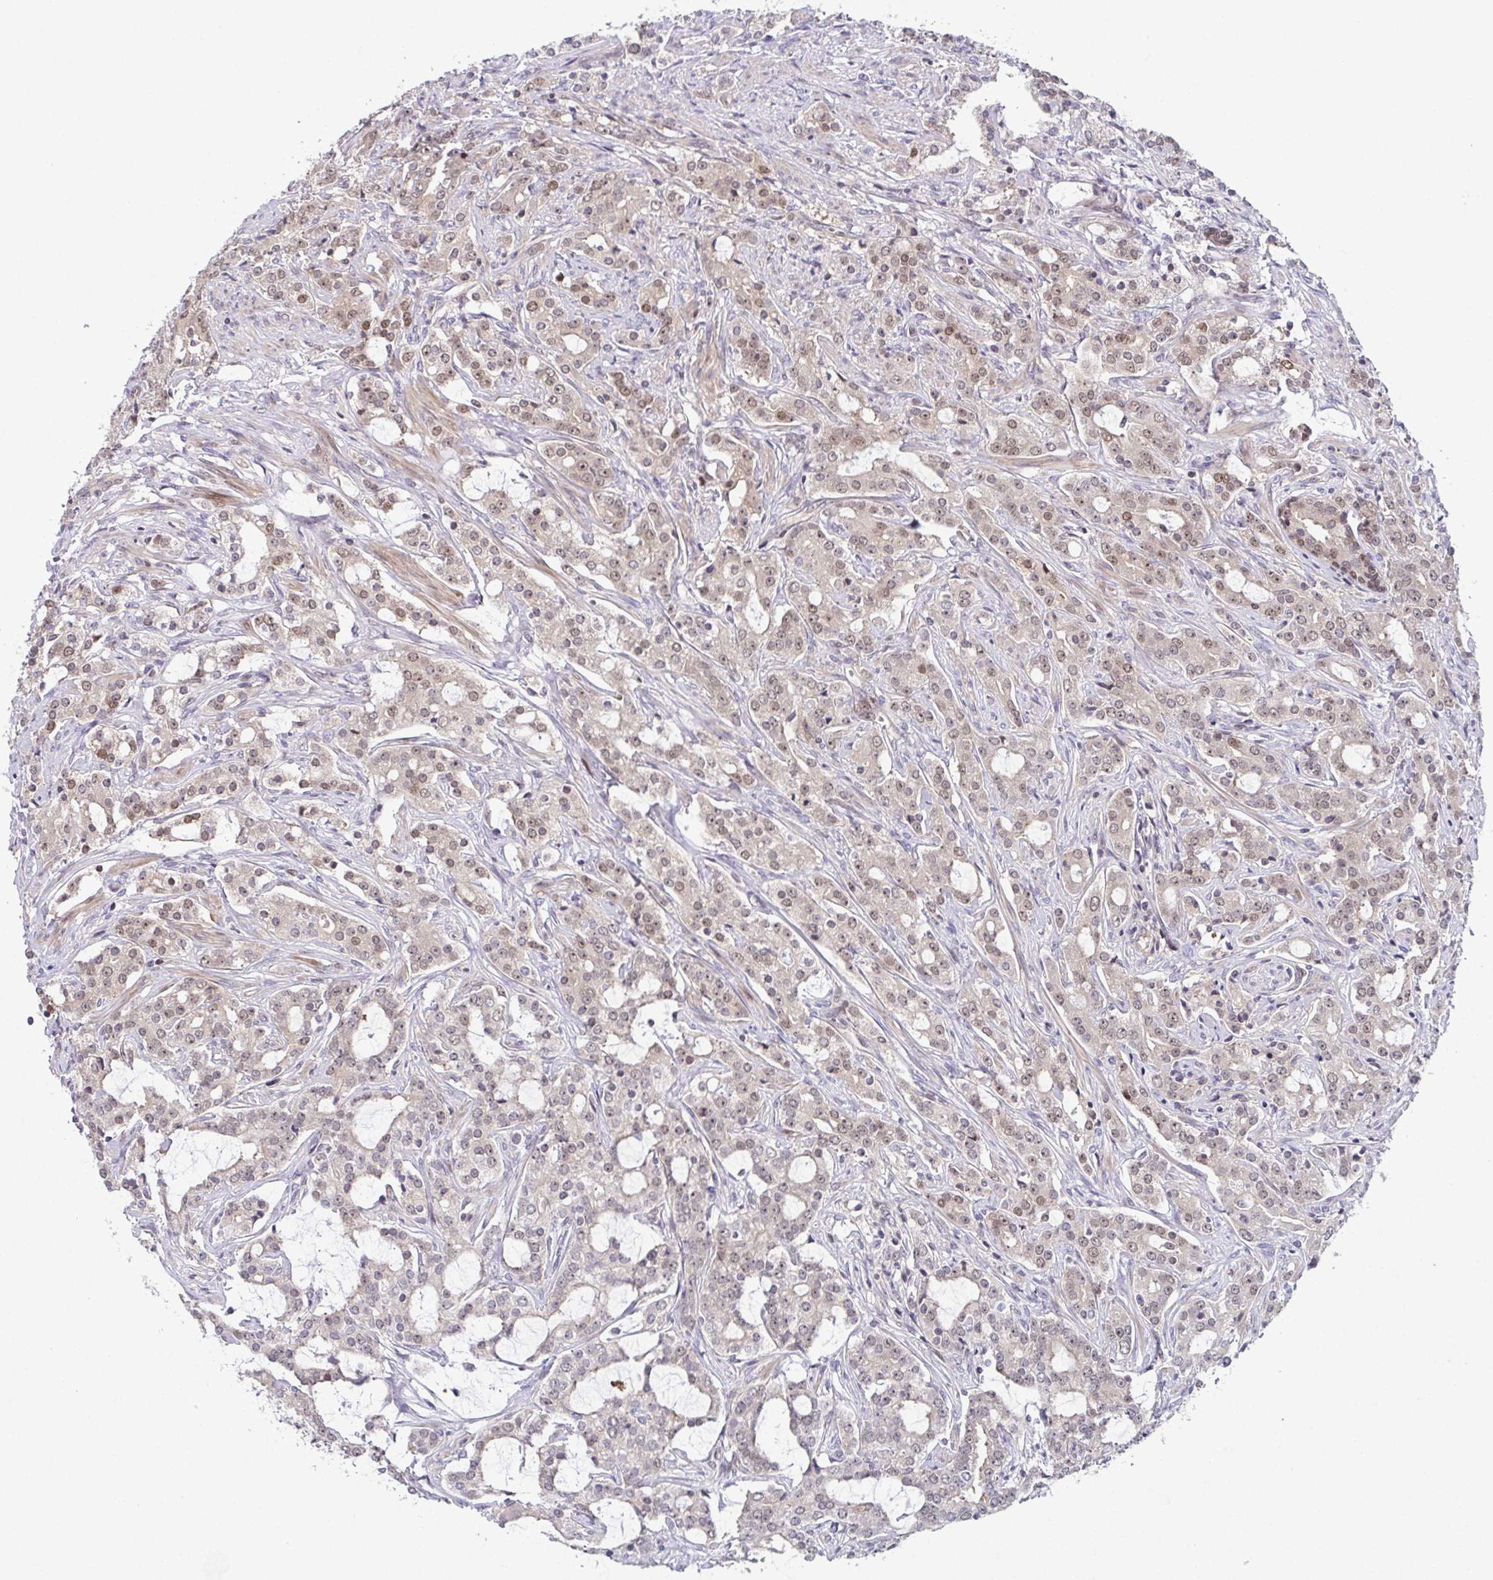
{"staining": {"intensity": "weak", "quantity": ">75%", "location": "nuclear"}, "tissue": "prostate cancer", "cell_type": "Tumor cells", "image_type": "cancer", "snomed": [{"axis": "morphology", "description": "Adenocarcinoma, Medium grade"}, {"axis": "topography", "description": "Prostate"}], "caption": "A brown stain labels weak nuclear staining of a protein in prostate cancer tumor cells.", "gene": "DNAJB1", "patient": {"sex": "male", "age": 57}}